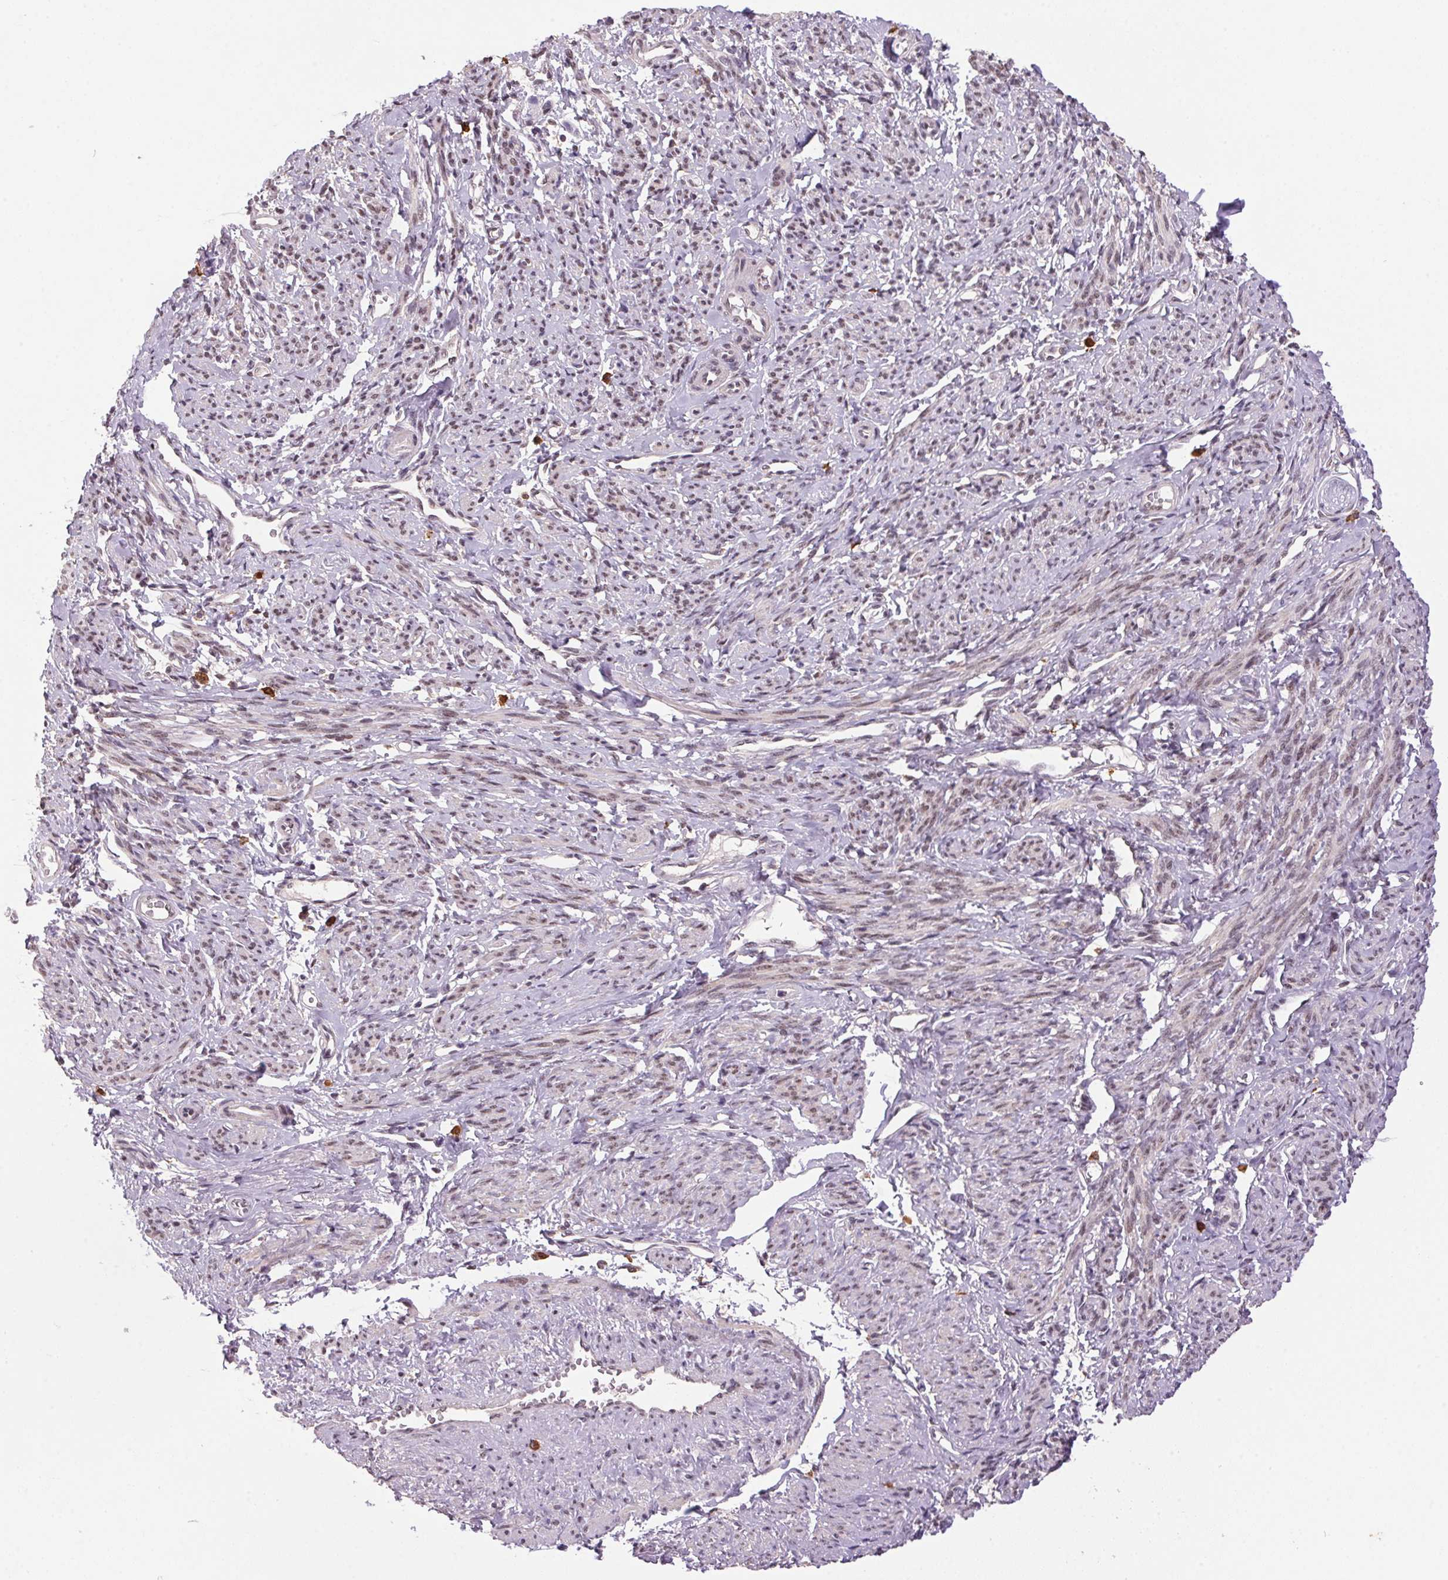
{"staining": {"intensity": "moderate", "quantity": "25%-75%", "location": "nuclear"}, "tissue": "smooth muscle", "cell_type": "Smooth muscle cells", "image_type": "normal", "snomed": [{"axis": "morphology", "description": "Normal tissue, NOS"}, {"axis": "topography", "description": "Smooth muscle"}], "caption": "Benign smooth muscle reveals moderate nuclear expression in about 25%-75% of smooth muscle cells The protein of interest is stained brown, and the nuclei are stained in blue (DAB (3,3'-diaminobenzidine) IHC with brightfield microscopy, high magnification)..", "gene": "ZBTB4", "patient": {"sex": "female", "age": 65}}